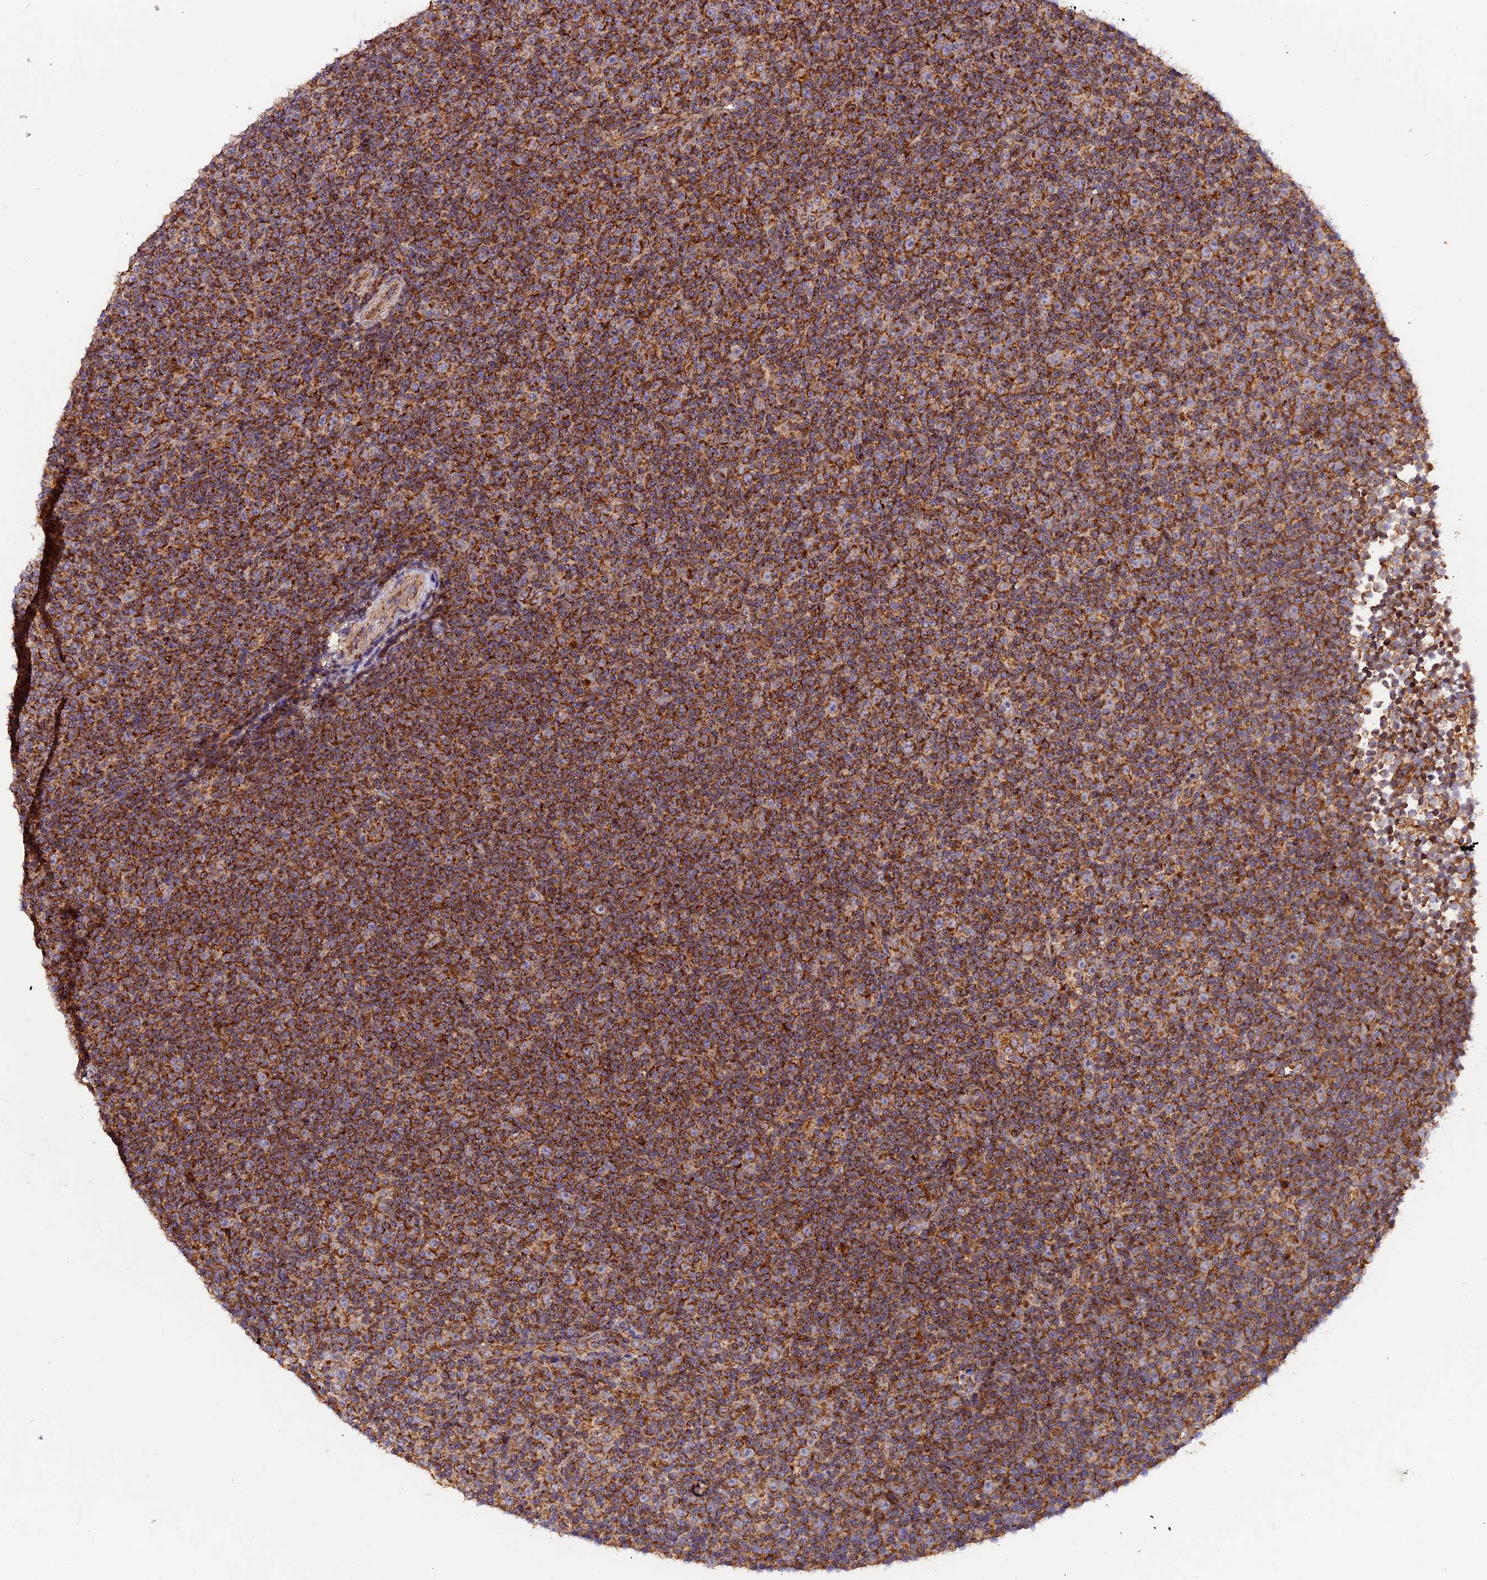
{"staining": {"intensity": "strong", "quantity": ">75%", "location": "cytoplasmic/membranous"}, "tissue": "lymphoma", "cell_type": "Tumor cells", "image_type": "cancer", "snomed": [{"axis": "morphology", "description": "Malignant lymphoma, non-Hodgkin's type, Low grade"}, {"axis": "topography", "description": "Lymph node"}], "caption": "This is an image of IHC staining of malignant lymphoma, non-Hodgkin's type (low-grade), which shows strong expression in the cytoplasmic/membranous of tumor cells.", "gene": "NDUFA8", "patient": {"sex": "female", "age": 67}}